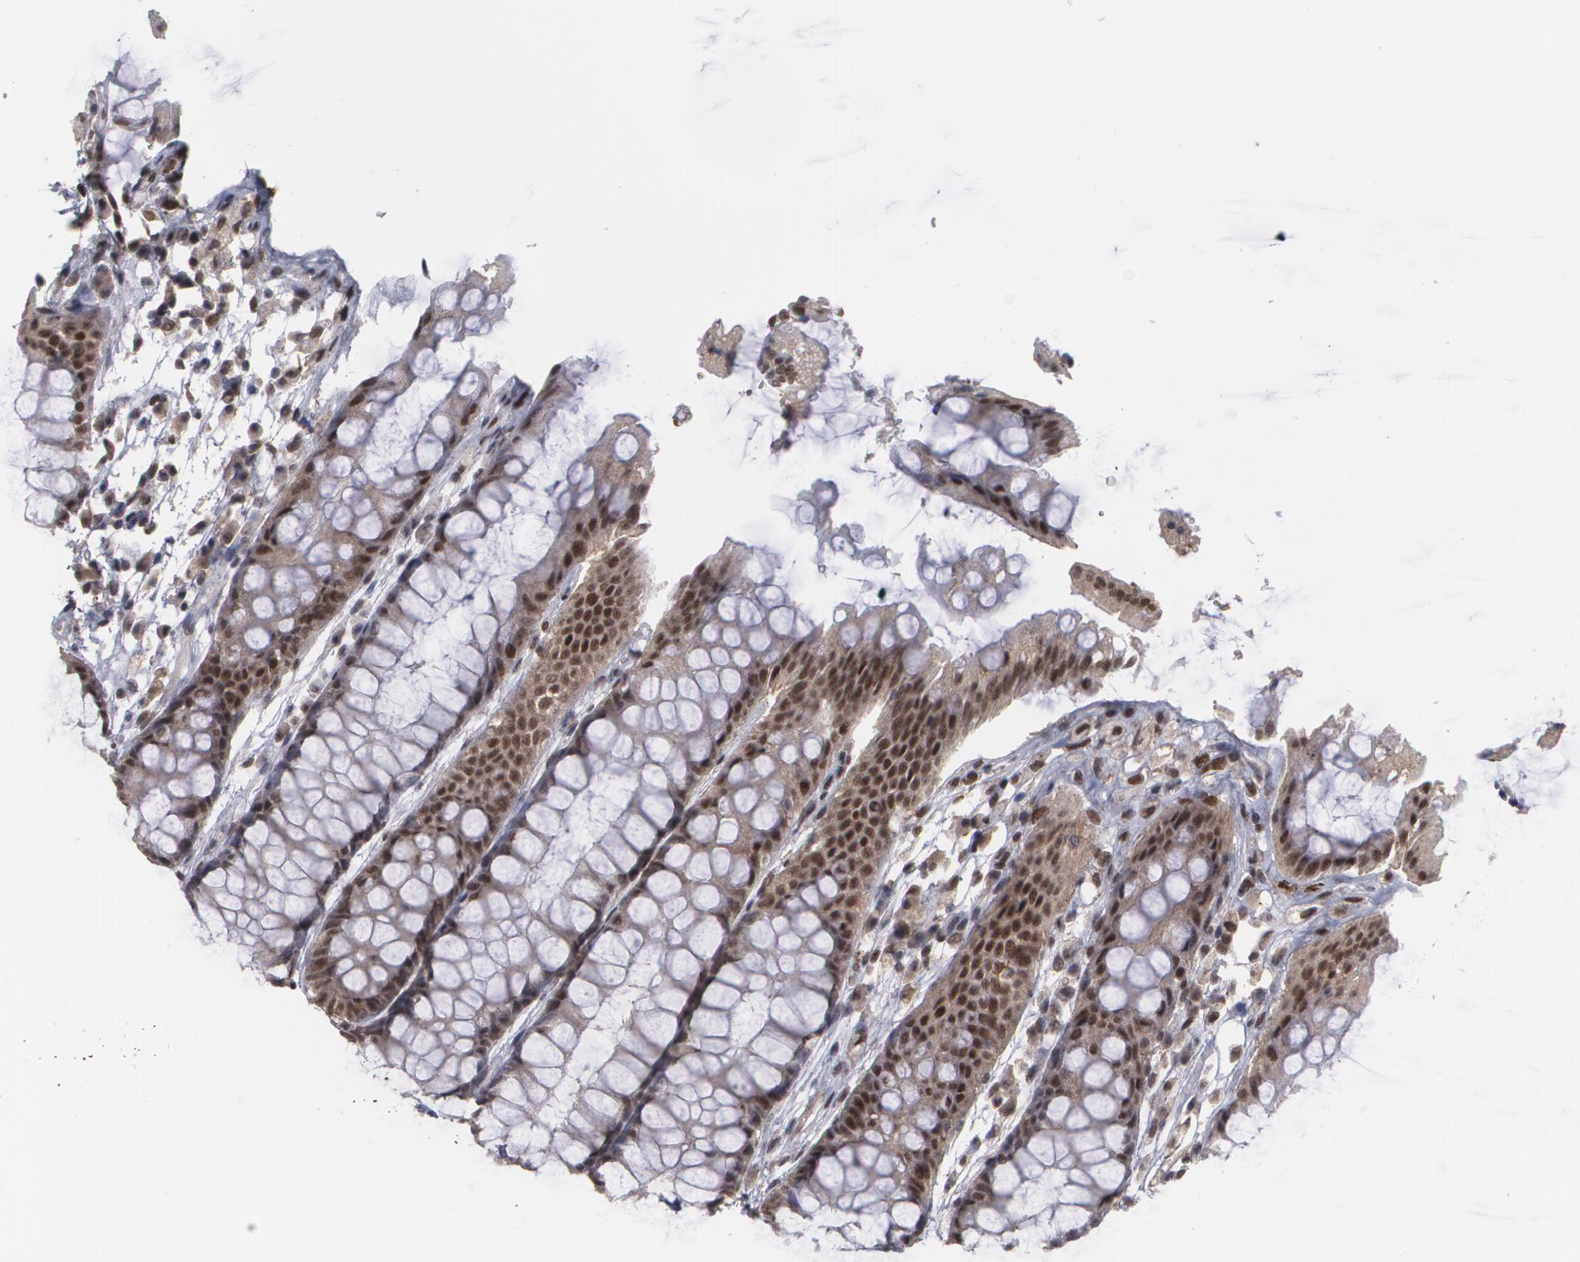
{"staining": {"intensity": "strong", "quantity": ">75%", "location": "nuclear"}, "tissue": "rectum", "cell_type": "Glandular cells", "image_type": "normal", "snomed": [{"axis": "morphology", "description": "Normal tissue, NOS"}, {"axis": "topography", "description": "Rectum"}], "caption": "Protein analysis of unremarkable rectum reveals strong nuclear expression in approximately >75% of glandular cells. (DAB IHC with brightfield microscopy, high magnification).", "gene": "INTS6L", "patient": {"sex": "female", "age": 46}}